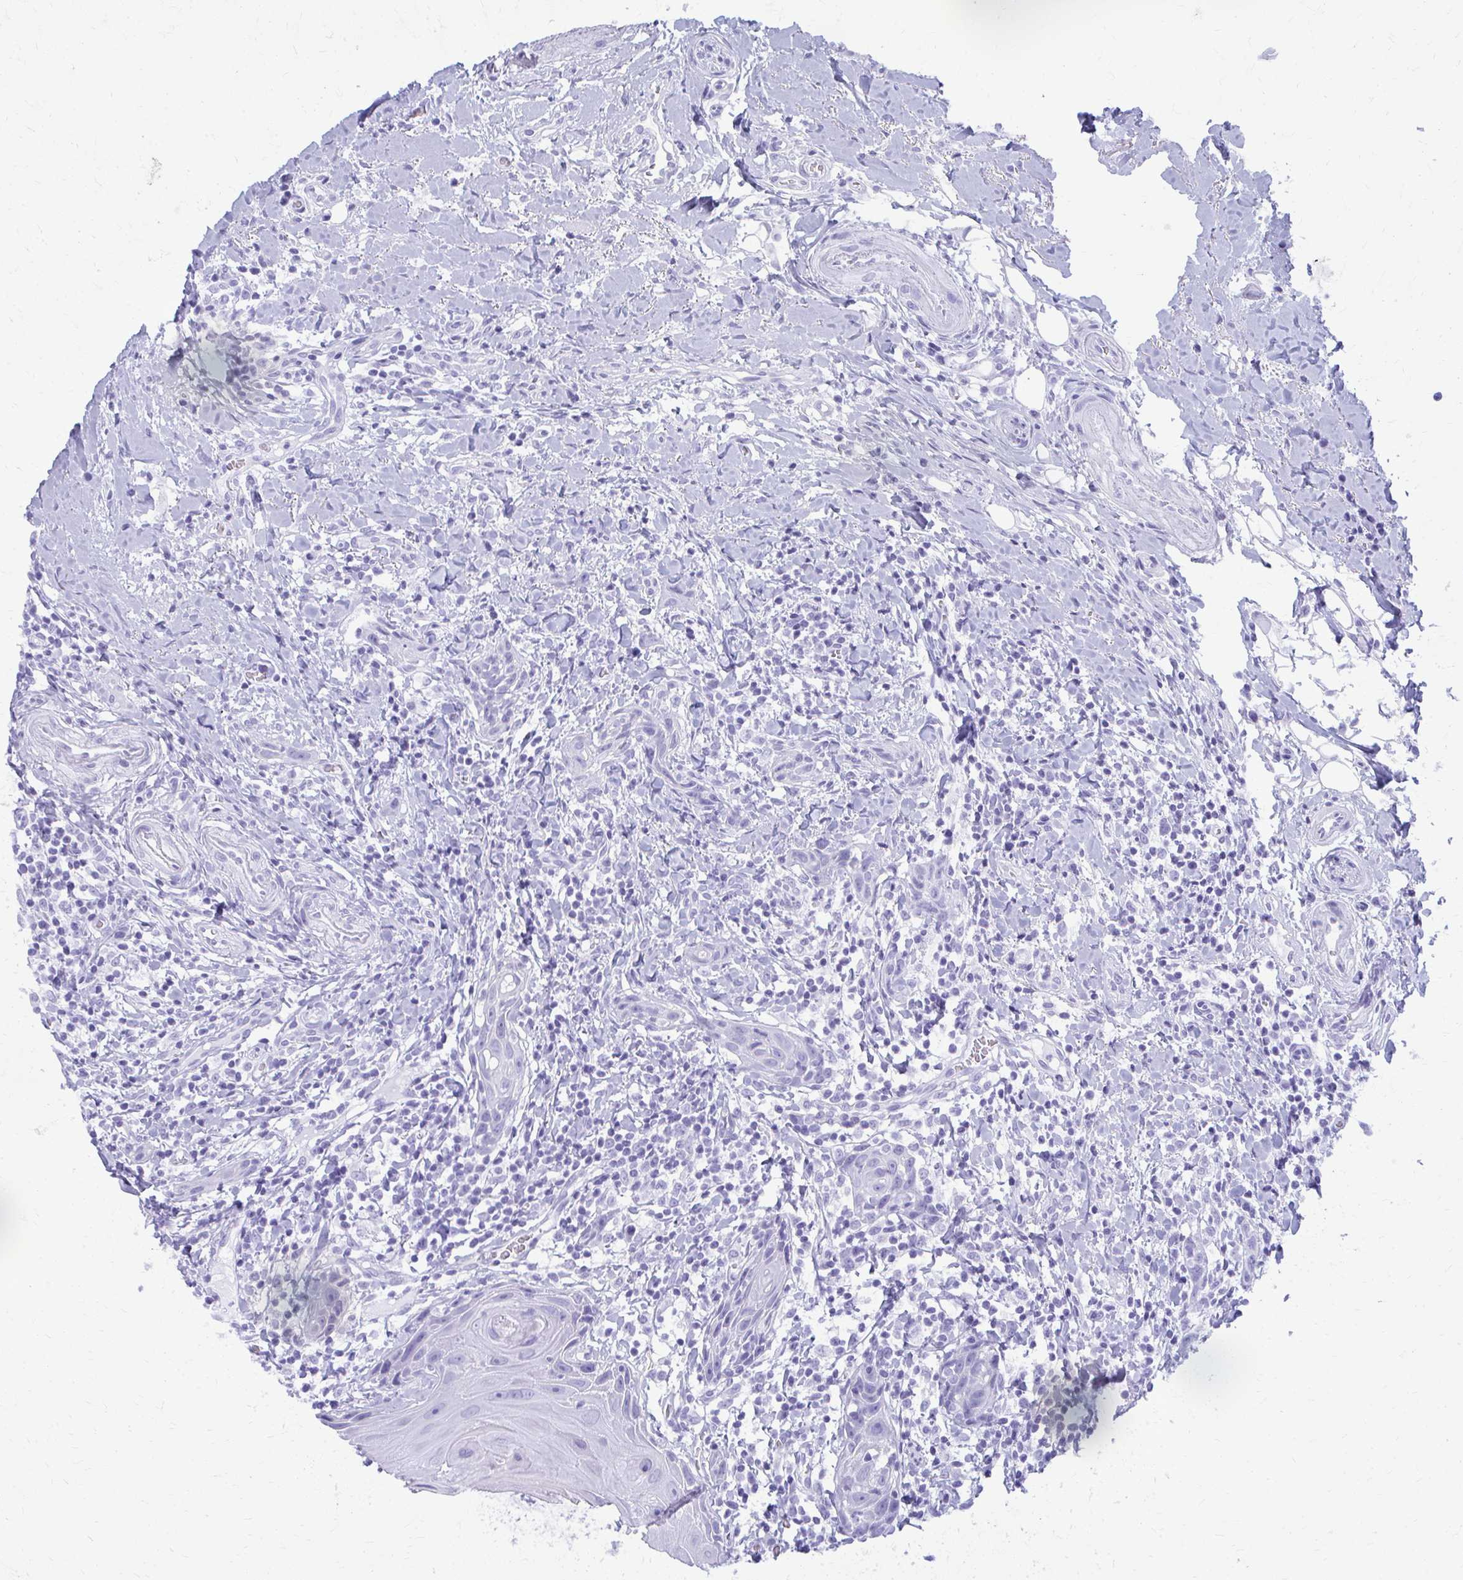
{"staining": {"intensity": "negative", "quantity": "none", "location": "none"}, "tissue": "head and neck cancer", "cell_type": "Tumor cells", "image_type": "cancer", "snomed": [{"axis": "morphology", "description": "Squamous cell carcinoma, NOS"}, {"axis": "topography", "description": "Oral tissue"}, {"axis": "topography", "description": "Head-Neck"}], "caption": "A micrograph of human head and neck squamous cell carcinoma is negative for staining in tumor cells.", "gene": "MAF1", "patient": {"sex": "male", "age": 49}}